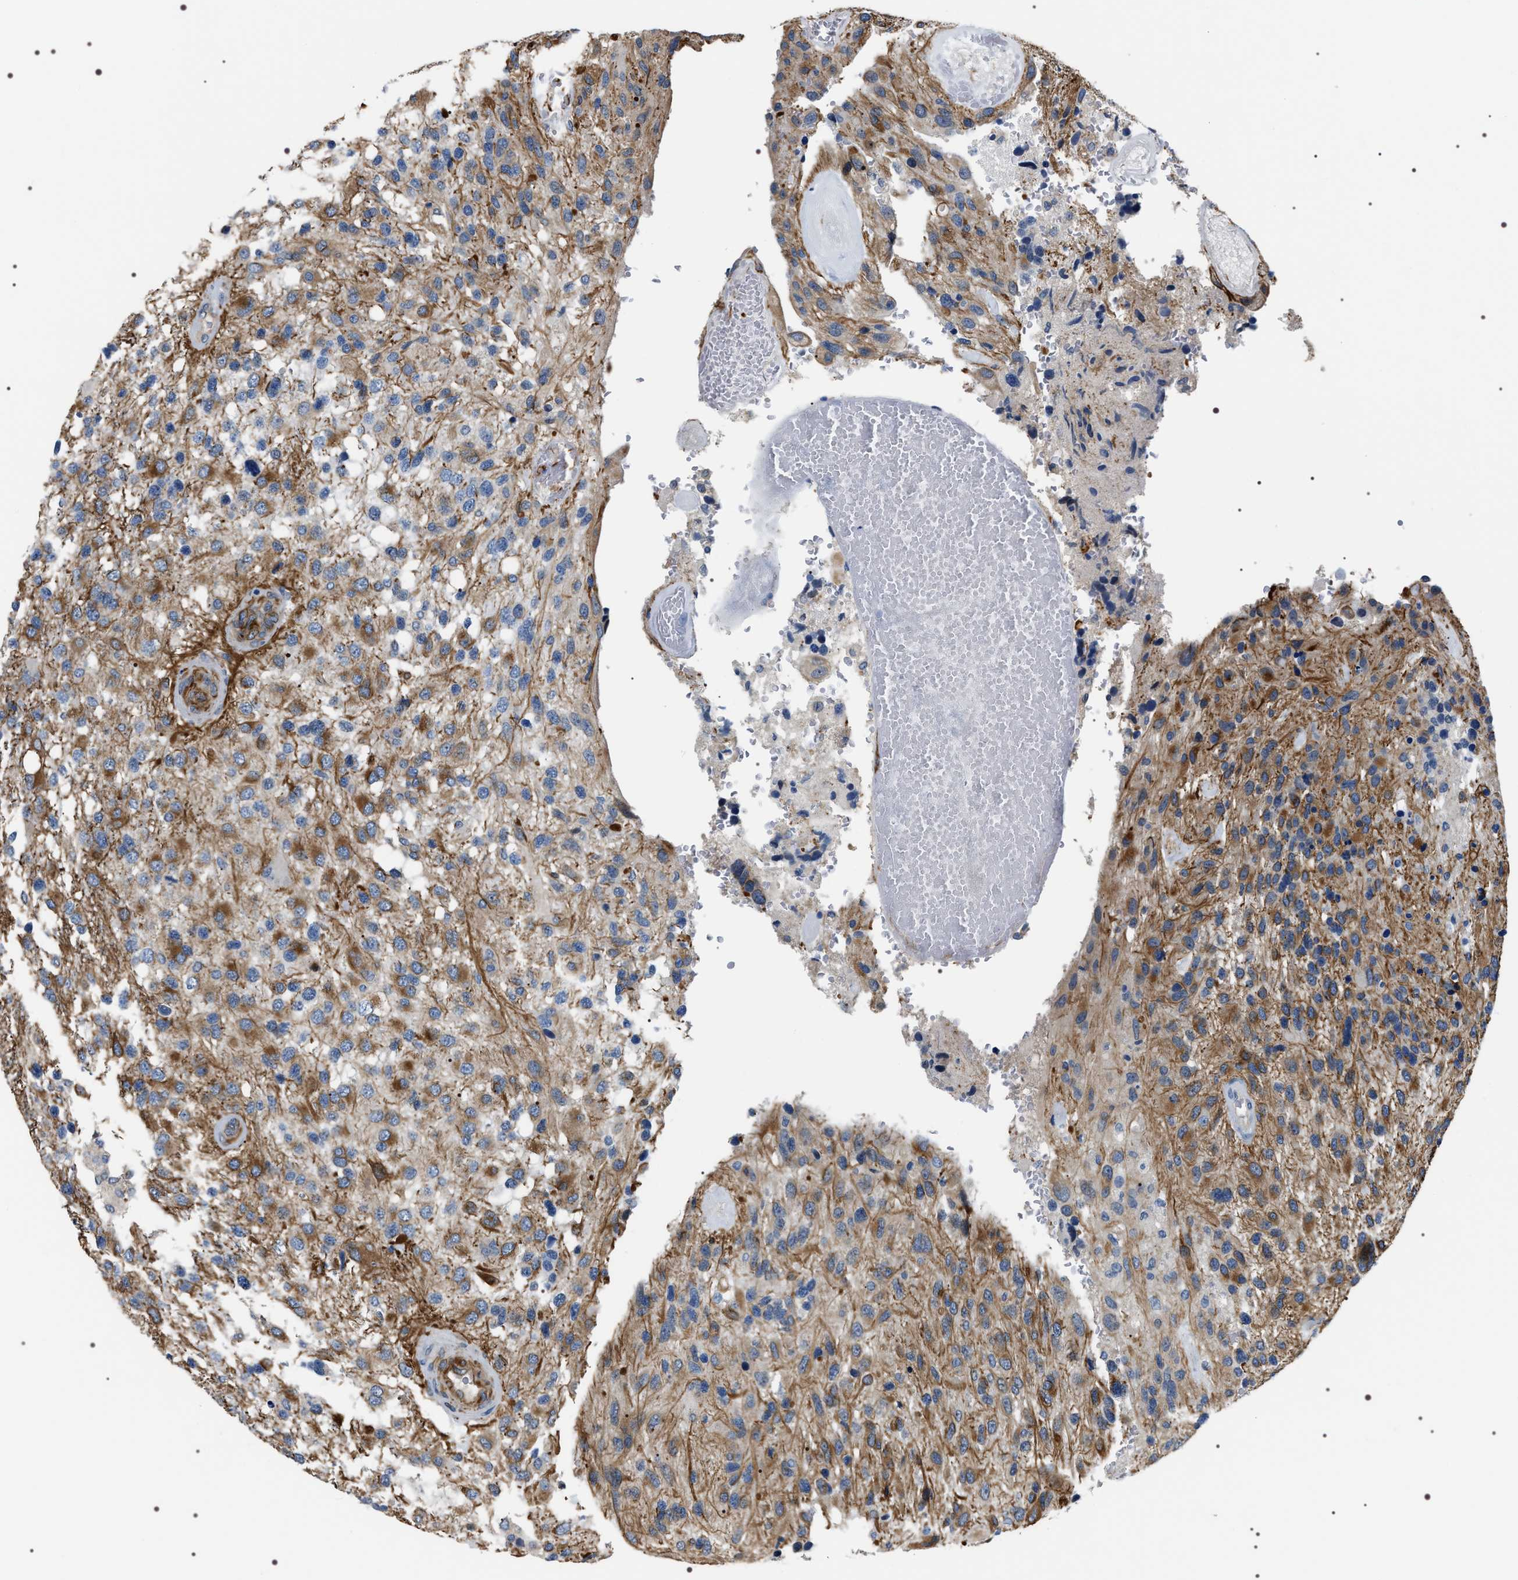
{"staining": {"intensity": "moderate", "quantity": "25%-75%", "location": "cytoplasmic/membranous"}, "tissue": "glioma", "cell_type": "Tumor cells", "image_type": "cancer", "snomed": [{"axis": "morphology", "description": "Glioma, malignant, High grade"}, {"axis": "topography", "description": "Brain"}], "caption": "Immunohistochemical staining of human glioma displays moderate cytoplasmic/membranous protein positivity in about 25%-75% of tumor cells. The protein of interest is stained brown, and the nuclei are stained in blue (DAB (3,3'-diaminobenzidine) IHC with brightfield microscopy, high magnification).", "gene": "PKD1L1", "patient": {"sex": "female", "age": 58}}